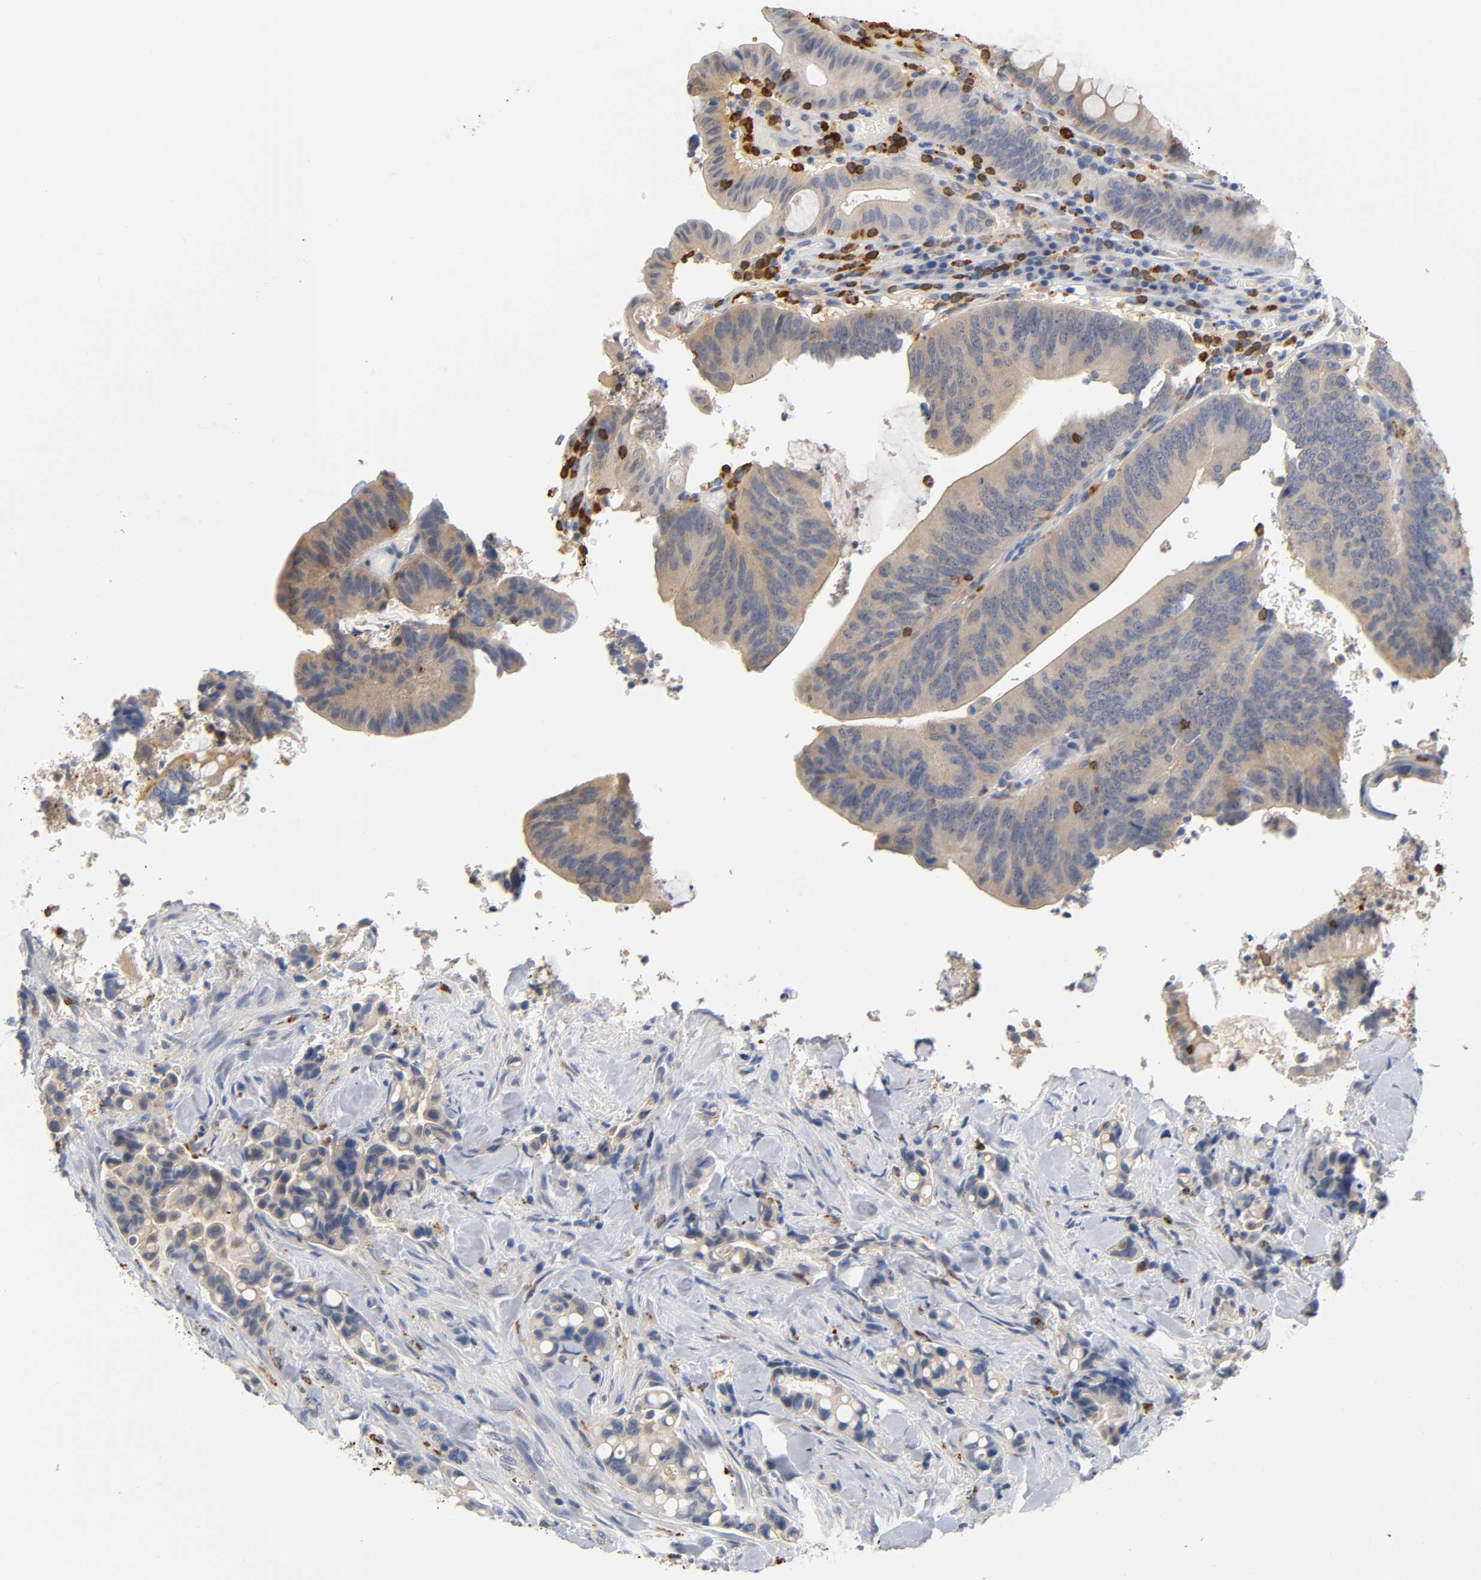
{"staining": {"intensity": "weak", "quantity": ">75%", "location": "cytoplasmic/membranous"}, "tissue": "colorectal cancer", "cell_type": "Tumor cells", "image_type": "cancer", "snomed": [{"axis": "morphology", "description": "Normal tissue, NOS"}, {"axis": "morphology", "description": "Adenocarcinoma, NOS"}, {"axis": "topography", "description": "Colon"}], "caption": "About >75% of tumor cells in colorectal cancer display weak cytoplasmic/membranous protein staining as visualized by brown immunohistochemical staining.", "gene": "UCKL1", "patient": {"sex": "male", "age": 82}}